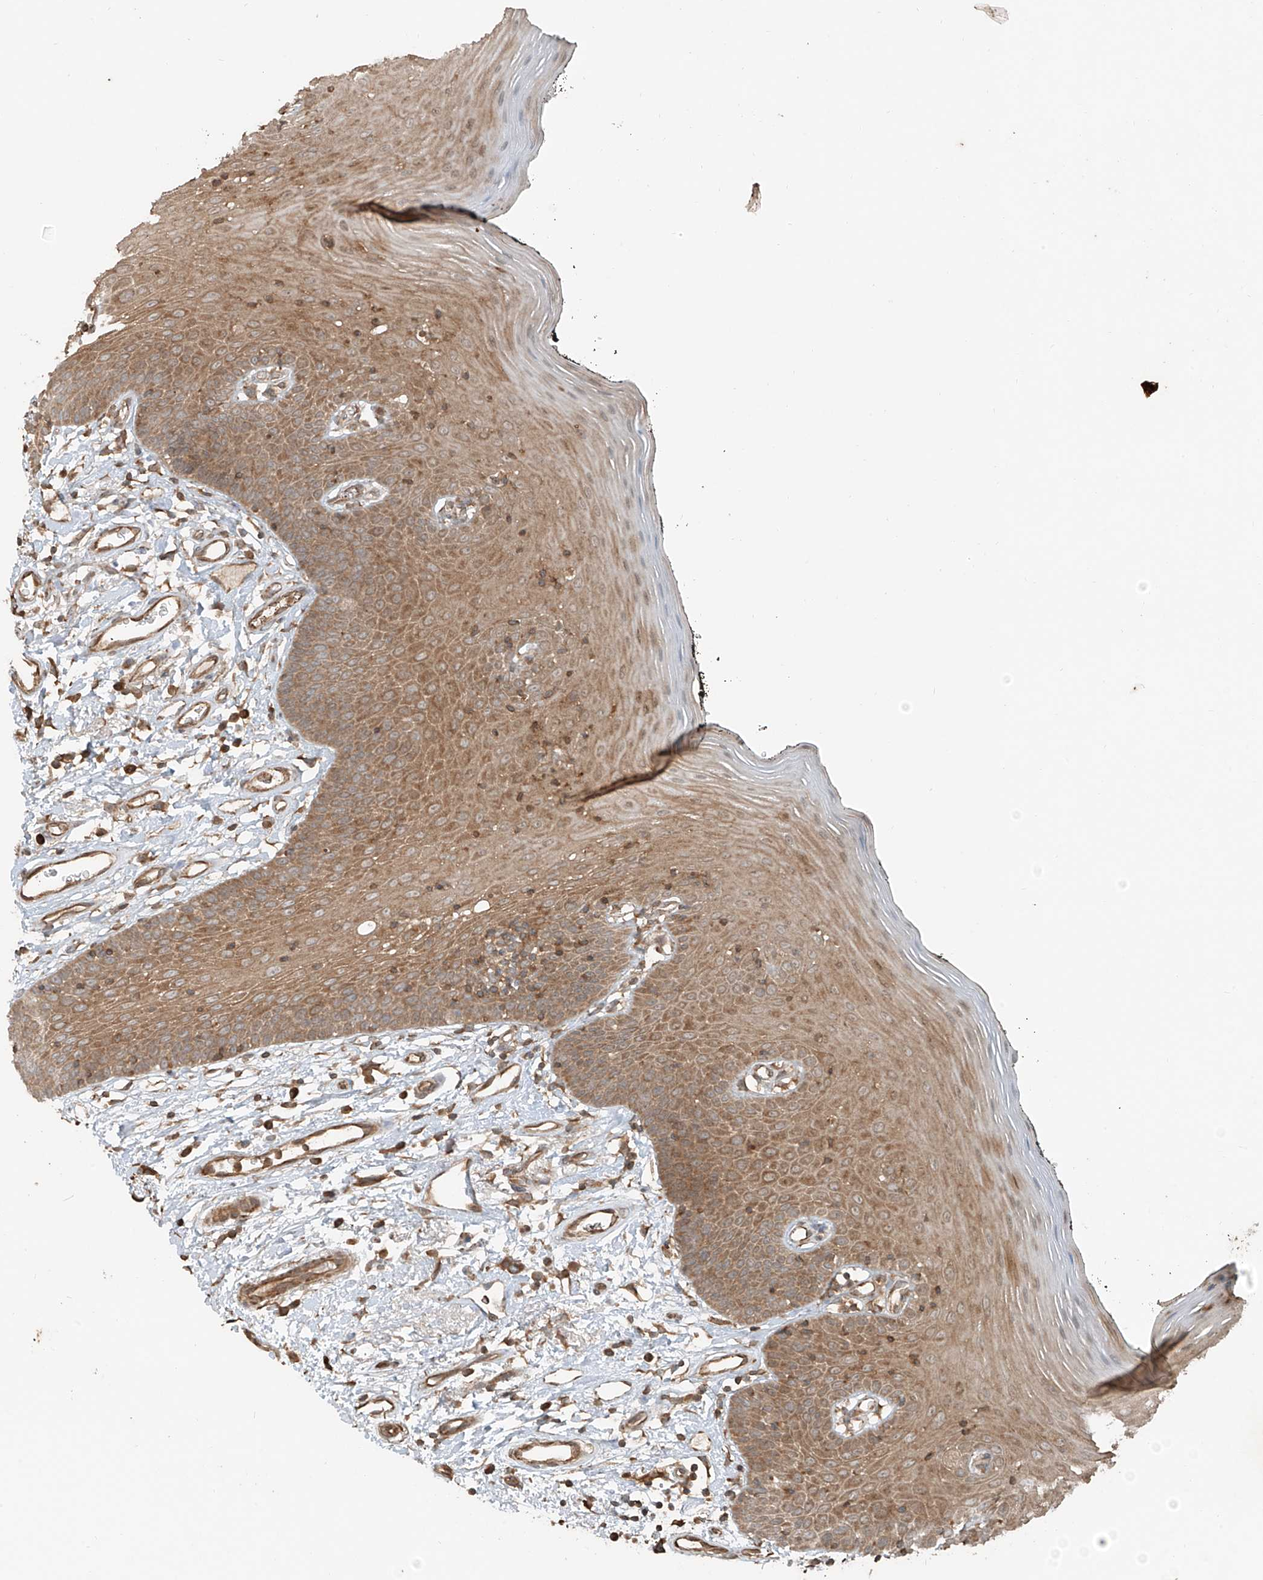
{"staining": {"intensity": "moderate", "quantity": ">75%", "location": "cytoplasmic/membranous"}, "tissue": "oral mucosa", "cell_type": "Squamous epithelial cells", "image_type": "normal", "snomed": [{"axis": "morphology", "description": "Normal tissue, NOS"}, {"axis": "topography", "description": "Oral tissue"}], "caption": "Brown immunohistochemical staining in unremarkable human oral mucosa demonstrates moderate cytoplasmic/membranous expression in about >75% of squamous epithelial cells. Nuclei are stained in blue.", "gene": "ANKZF1", "patient": {"sex": "male", "age": 74}}